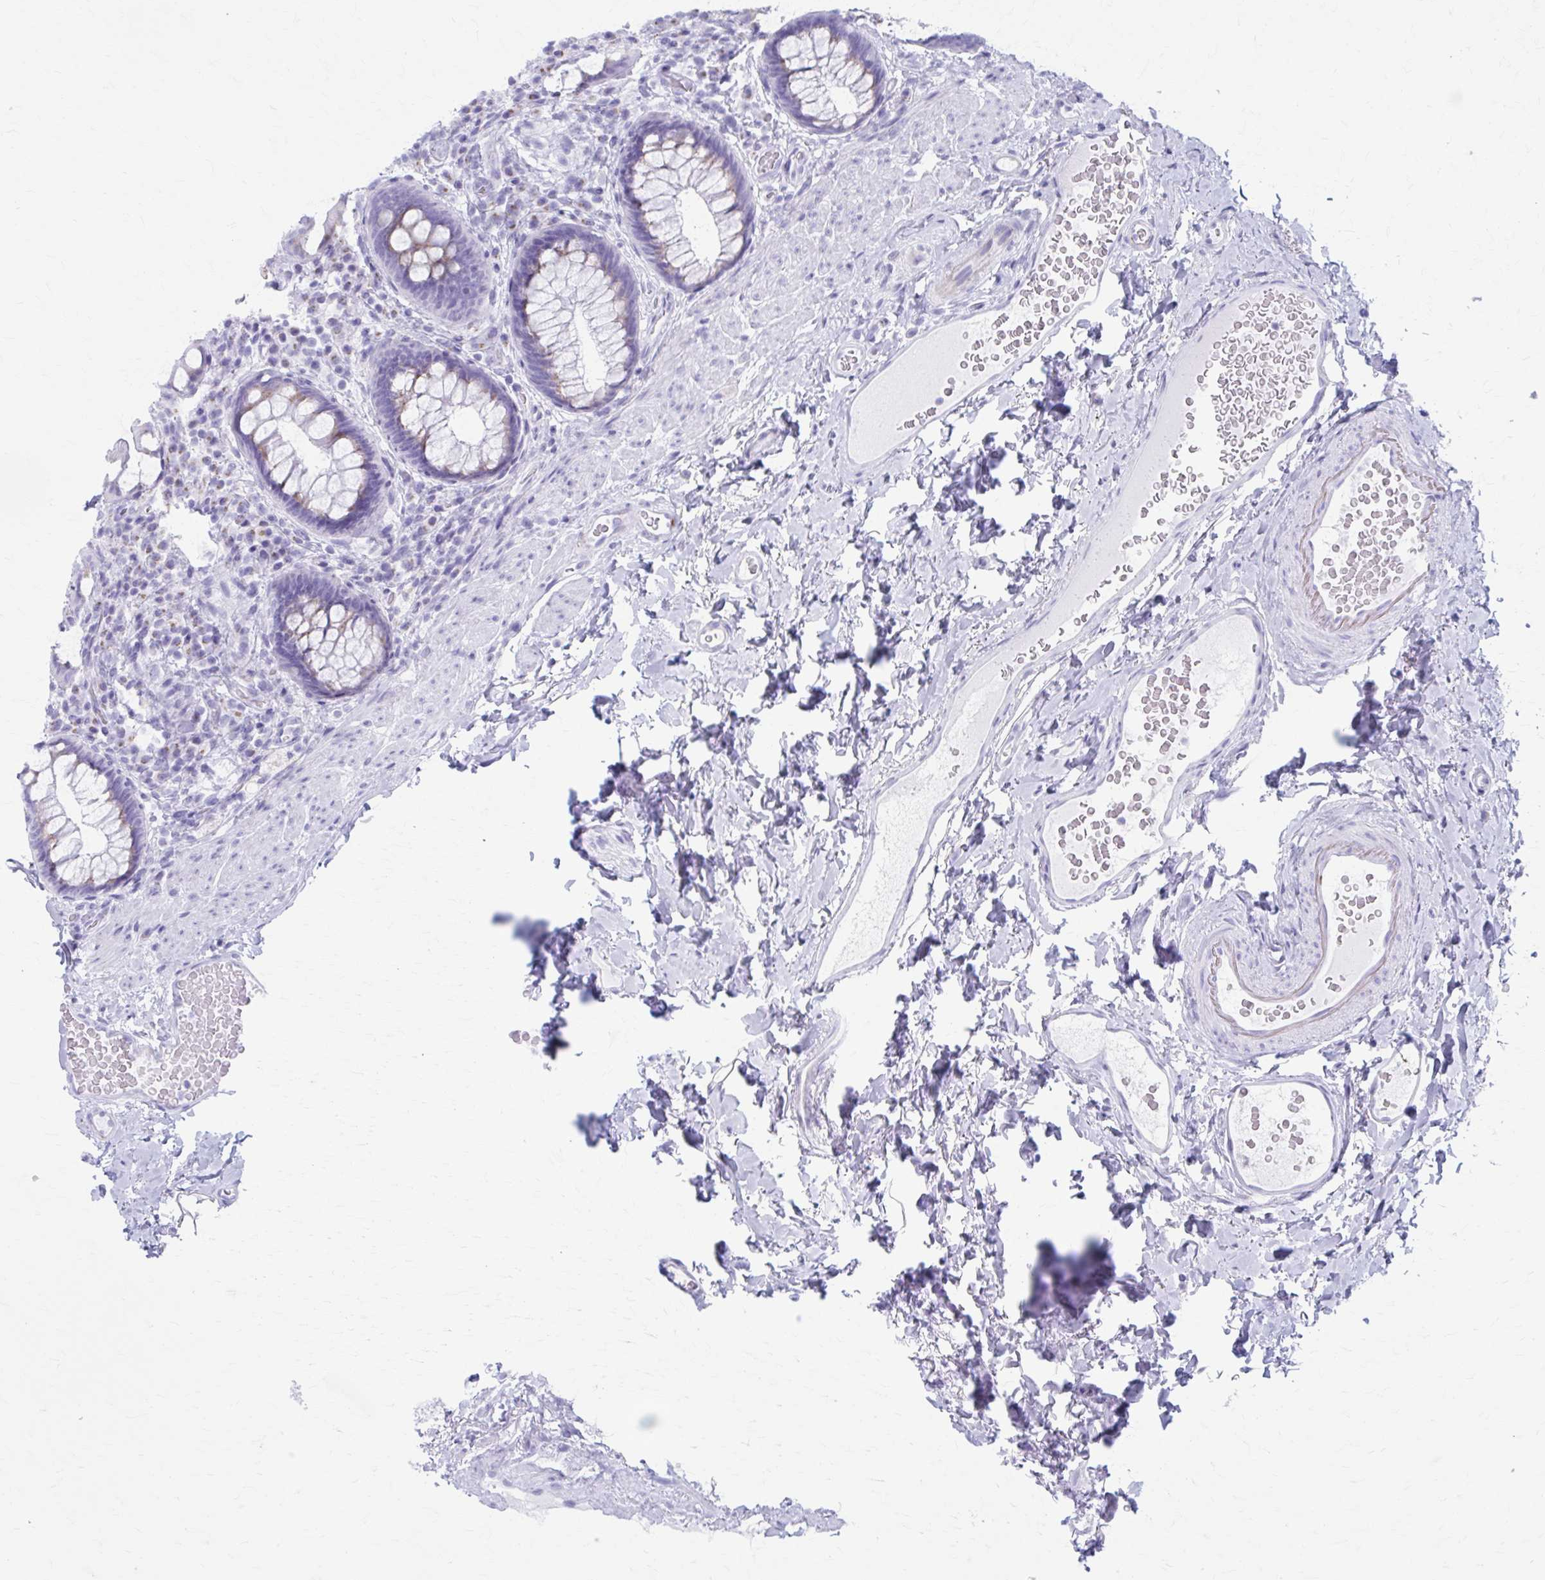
{"staining": {"intensity": "weak", "quantity": "25%-75%", "location": "cytoplasmic/membranous"}, "tissue": "rectum", "cell_type": "Glandular cells", "image_type": "normal", "snomed": [{"axis": "morphology", "description": "Normal tissue, NOS"}, {"axis": "topography", "description": "Rectum"}], "caption": "This histopathology image reveals normal rectum stained with immunohistochemistry to label a protein in brown. The cytoplasmic/membranous of glandular cells show weak positivity for the protein. Nuclei are counter-stained blue.", "gene": "KCNE2", "patient": {"sex": "female", "age": 69}}